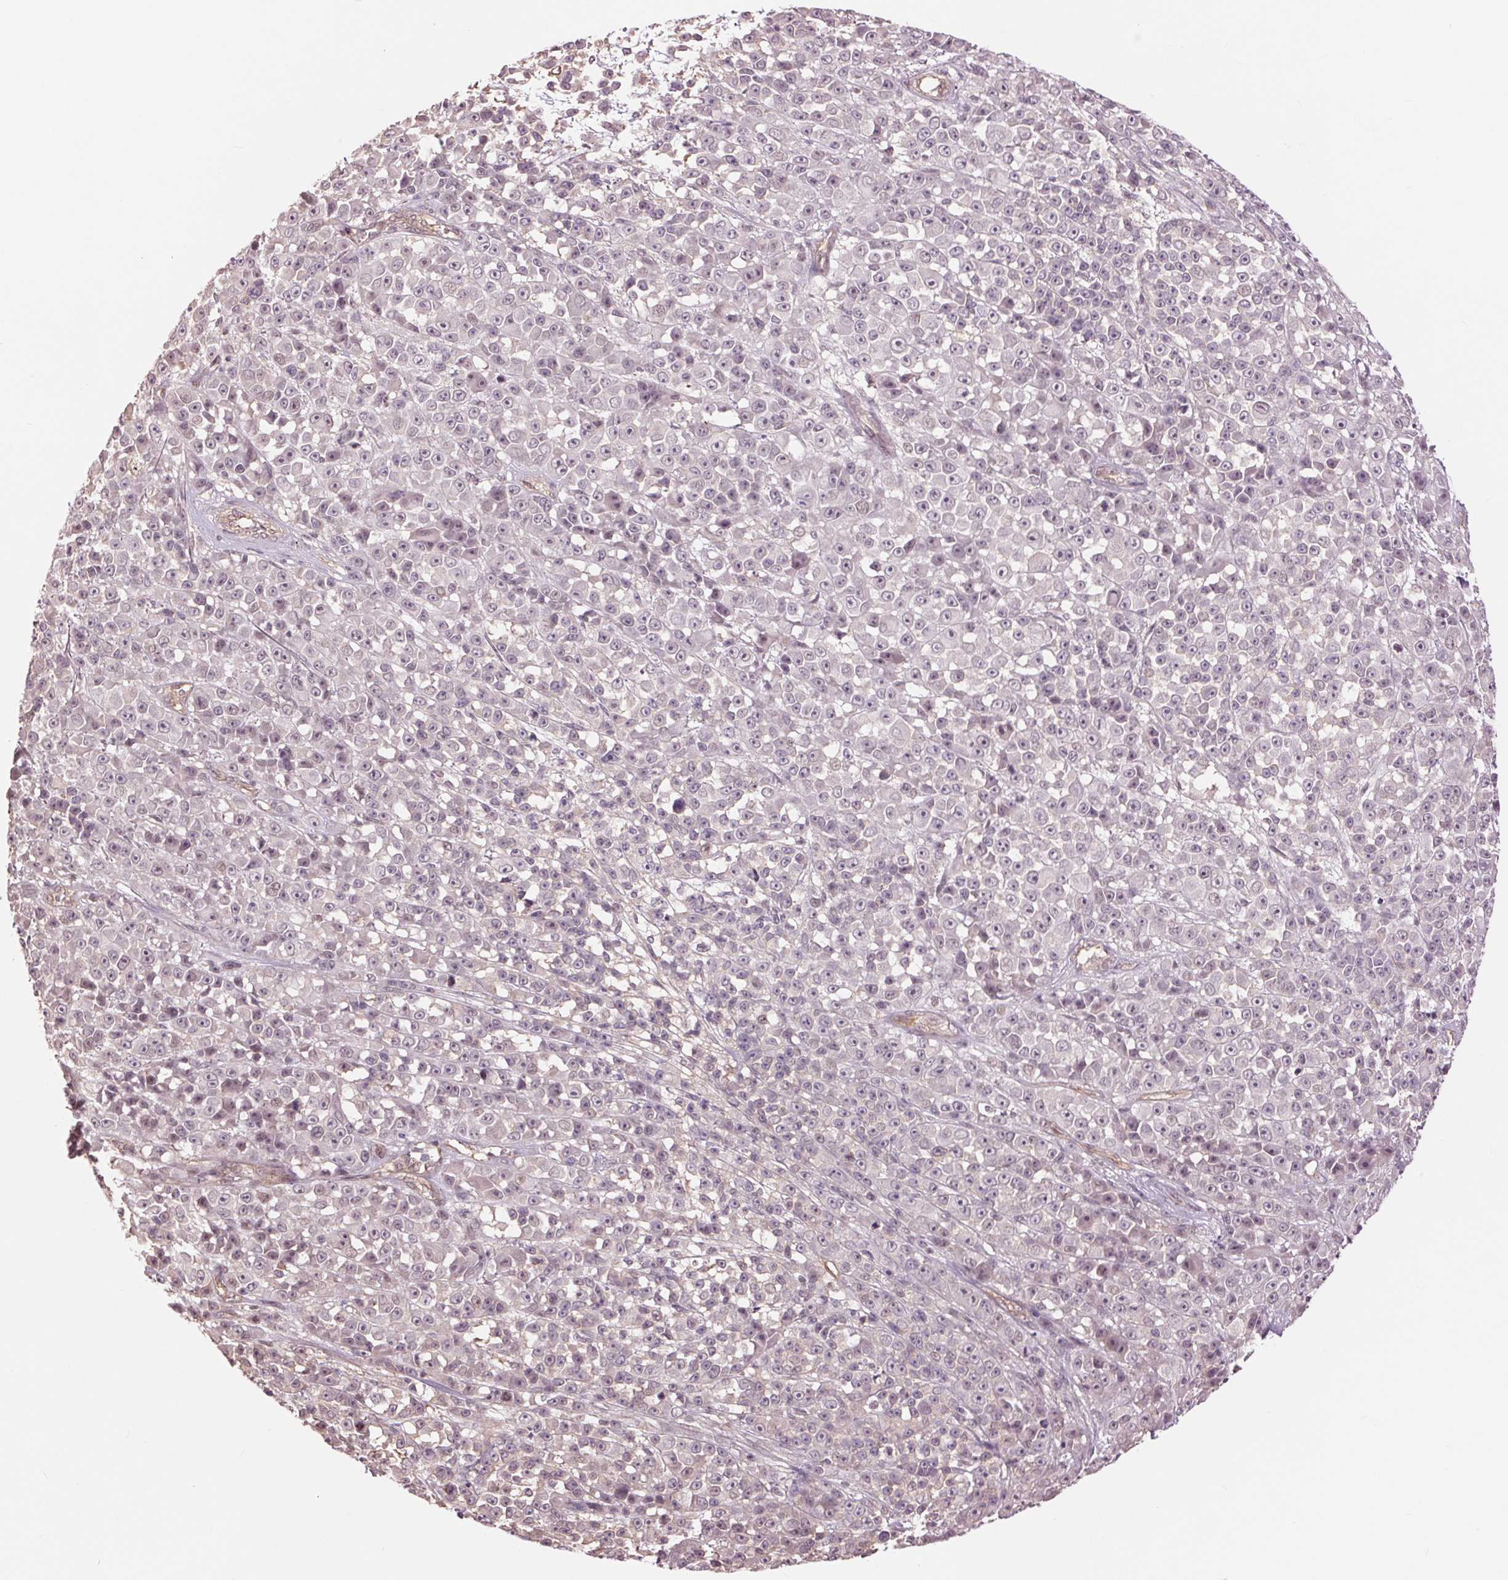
{"staining": {"intensity": "negative", "quantity": "none", "location": "none"}, "tissue": "melanoma", "cell_type": "Tumor cells", "image_type": "cancer", "snomed": [{"axis": "morphology", "description": "Malignant melanoma, NOS"}, {"axis": "topography", "description": "Skin"}, {"axis": "topography", "description": "Skin of back"}], "caption": "Immunohistochemistry (IHC) image of neoplastic tissue: malignant melanoma stained with DAB exhibits no significant protein positivity in tumor cells.", "gene": "PALM", "patient": {"sex": "male", "age": 91}}